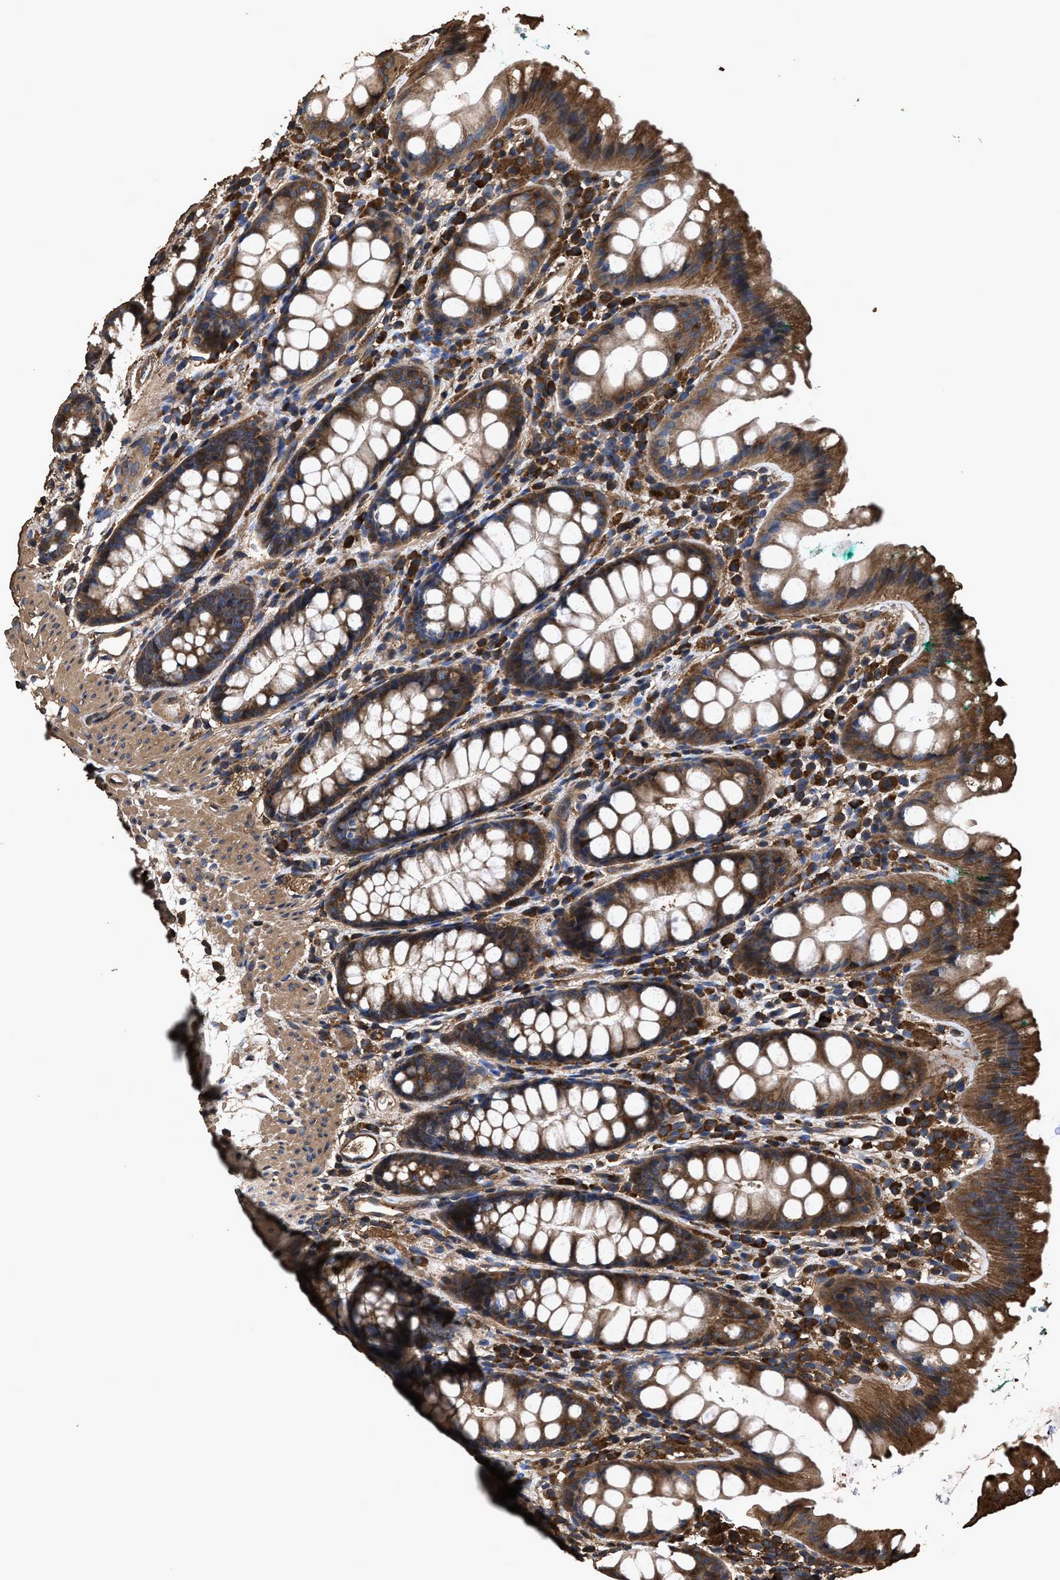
{"staining": {"intensity": "strong", "quantity": ">75%", "location": "cytoplasmic/membranous"}, "tissue": "rectum", "cell_type": "Glandular cells", "image_type": "normal", "snomed": [{"axis": "morphology", "description": "Normal tissue, NOS"}, {"axis": "topography", "description": "Rectum"}], "caption": "Immunohistochemistry (IHC) of unremarkable human rectum reveals high levels of strong cytoplasmic/membranous positivity in approximately >75% of glandular cells.", "gene": "ZMYND19", "patient": {"sex": "female", "age": 65}}